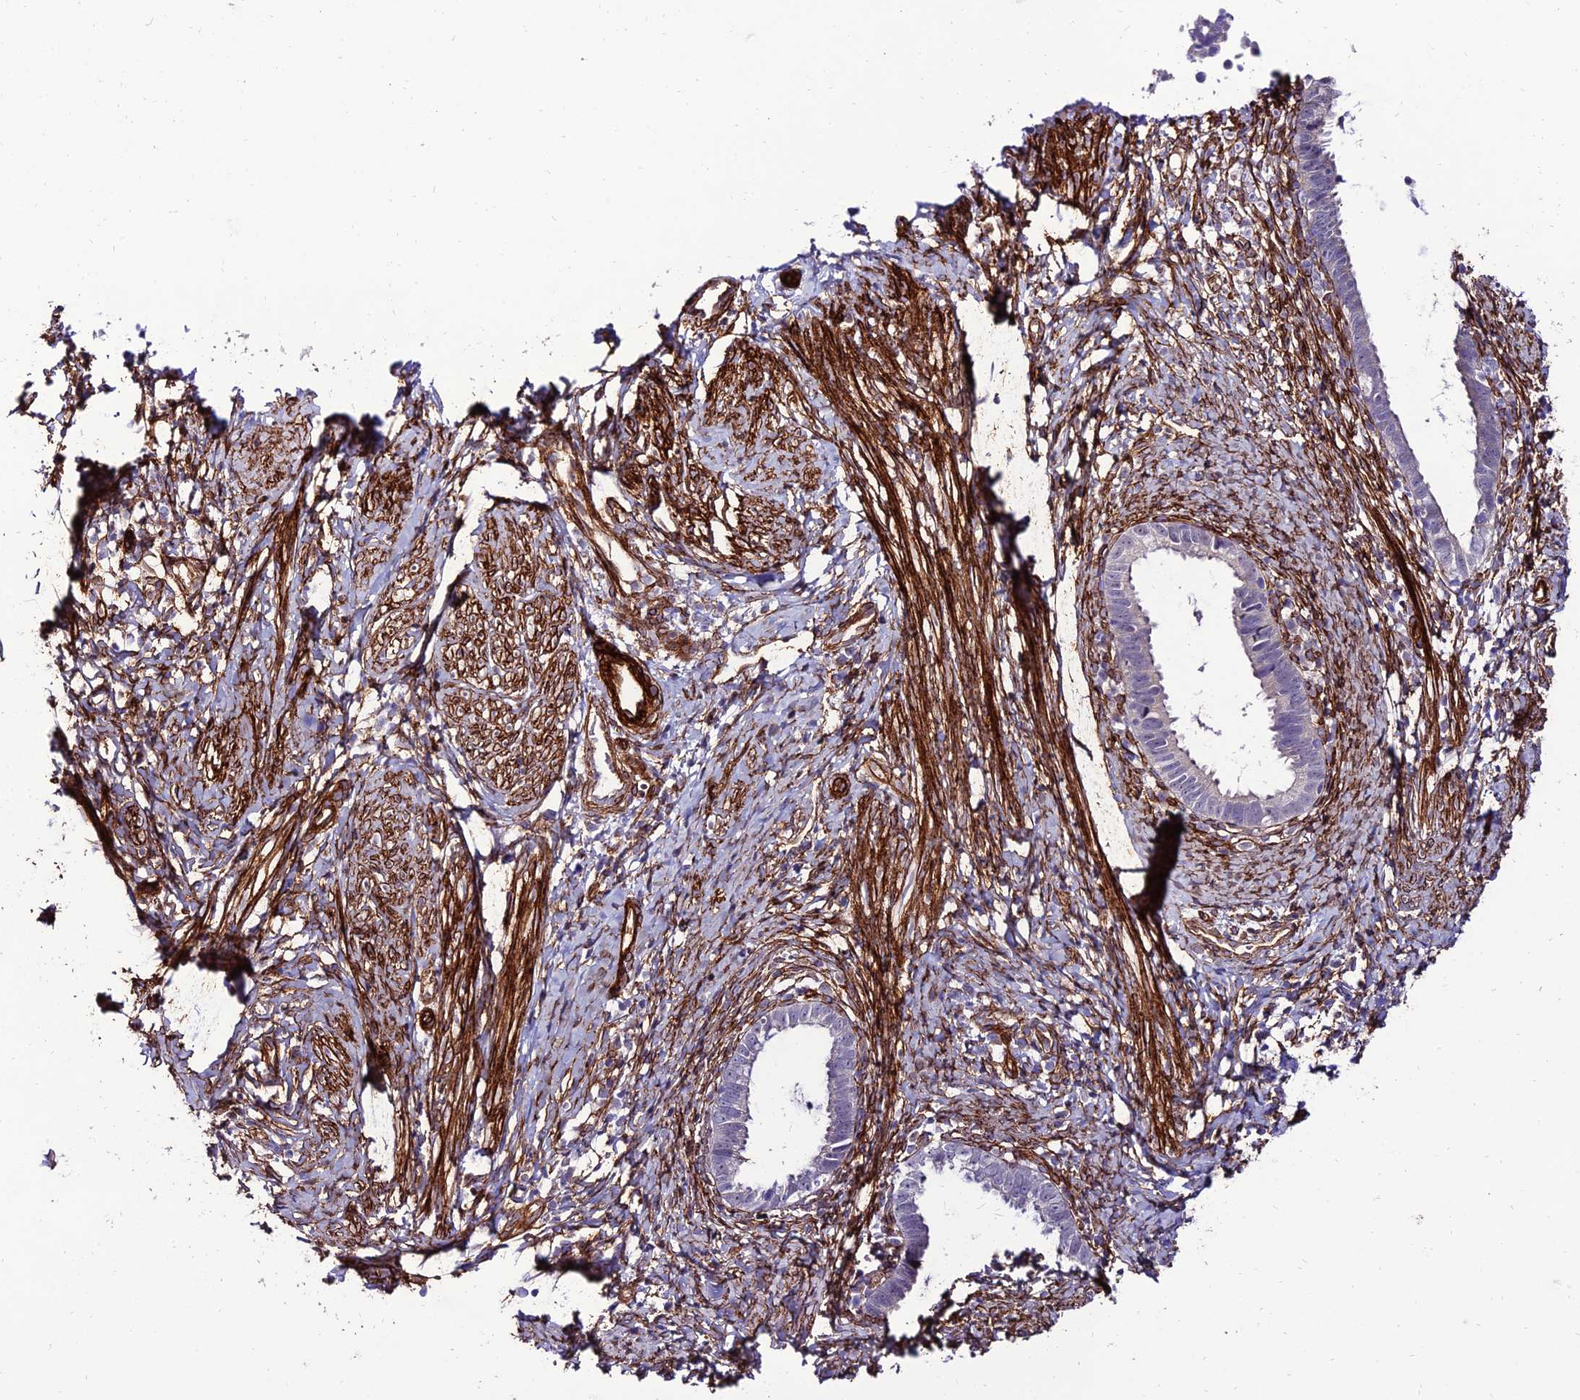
{"staining": {"intensity": "negative", "quantity": "none", "location": "none"}, "tissue": "cervical cancer", "cell_type": "Tumor cells", "image_type": "cancer", "snomed": [{"axis": "morphology", "description": "Adenocarcinoma, NOS"}, {"axis": "topography", "description": "Cervix"}], "caption": "A micrograph of human cervical adenocarcinoma is negative for staining in tumor cells.", "gene": "ALDH3B2", "patient": {"sex": "female", "age": 36}}